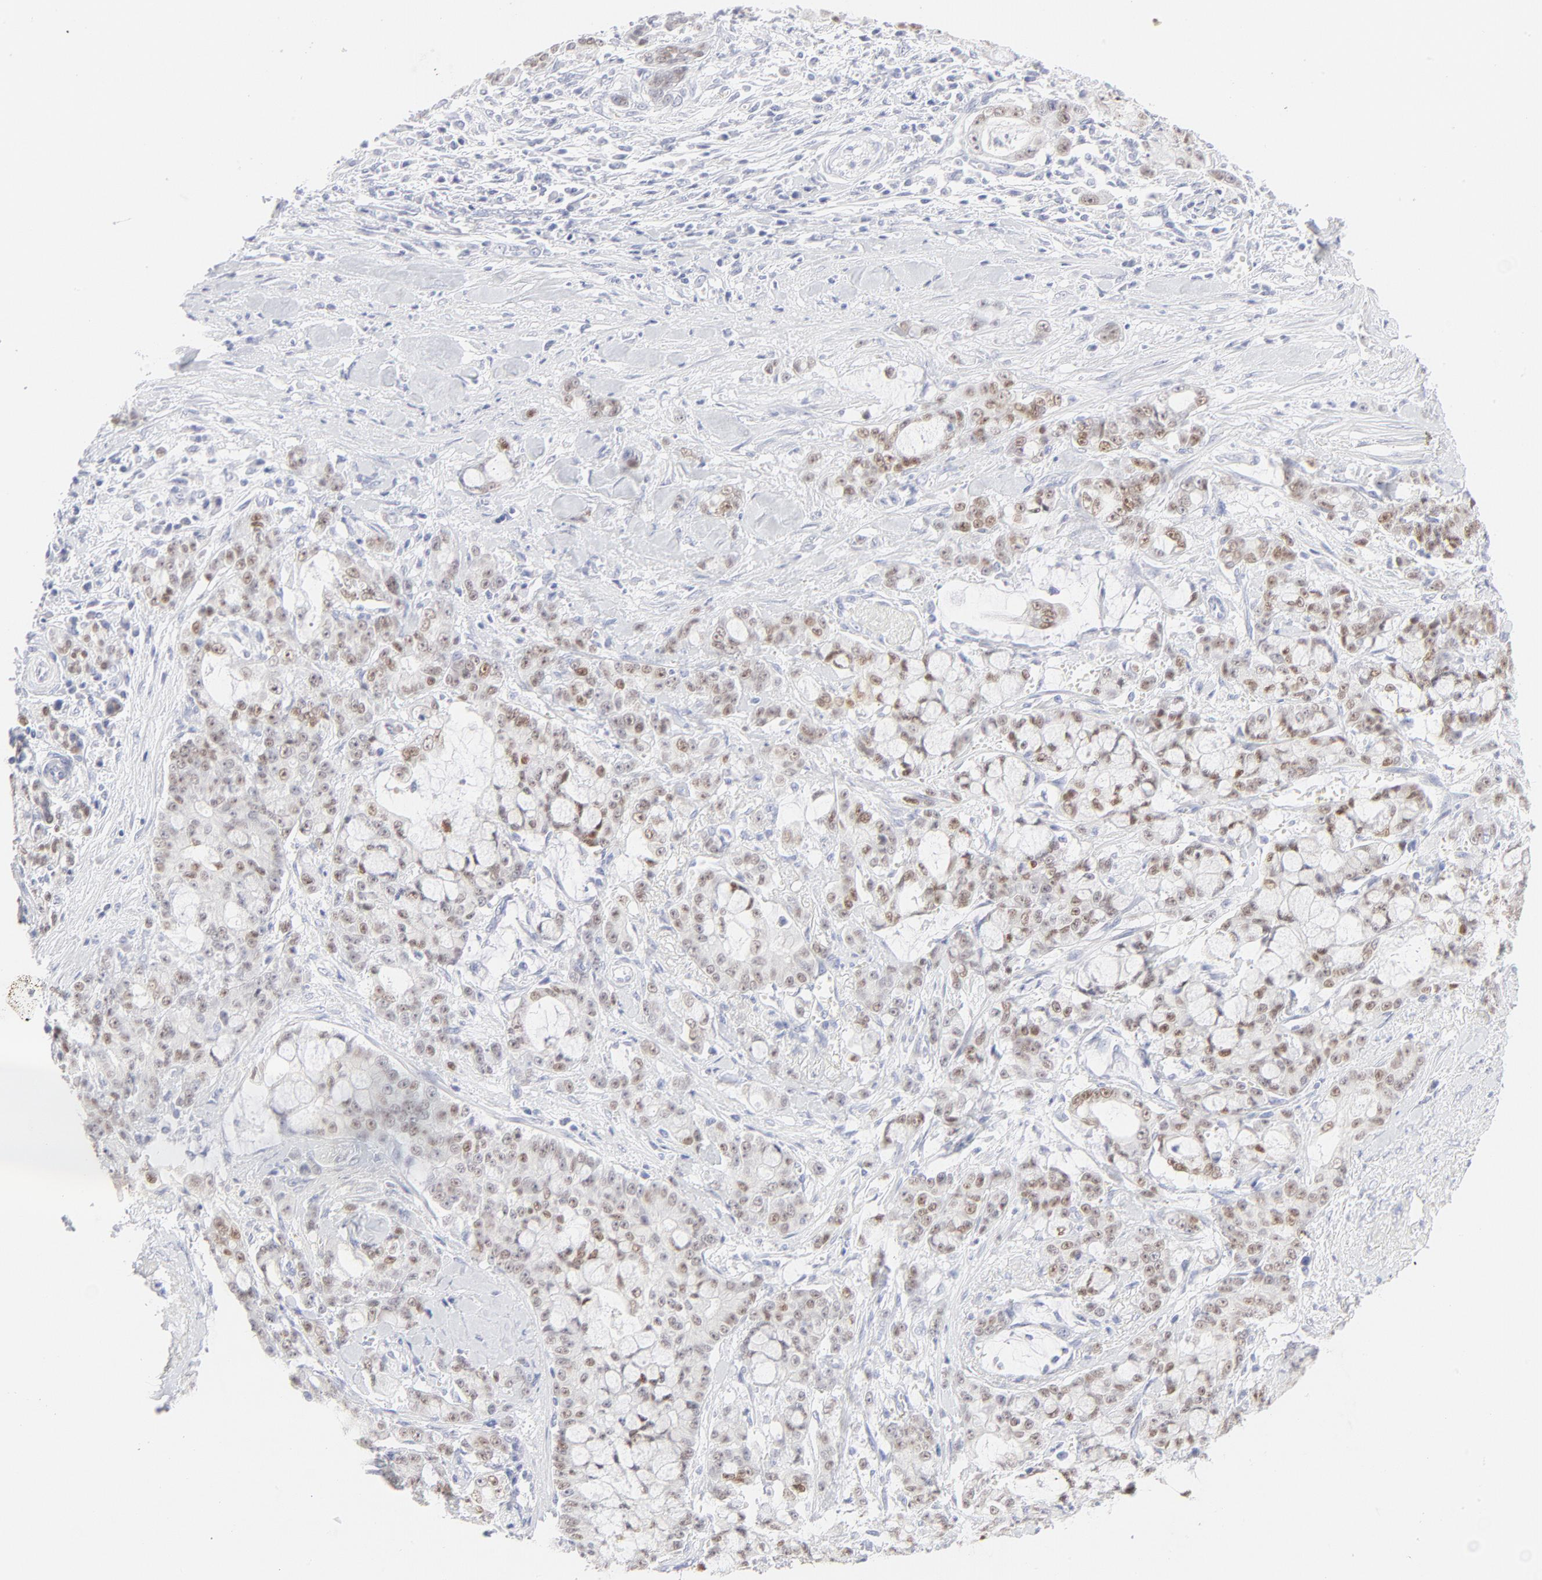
{"staining": {"intensity": "moderate", "quantity": ">75%", "location": "nuclear"}, "tissue": "pancreatic cancer", "cell_type": "Tumor cells", "image_type": "cancer", "snomed": [{"axis": "morphology", "description": "Adenocarcinoma, NOS"}, {"axis": "topography", "description": "Pancreas"}], "caption": "Immunohistochemical staining of human pancreatic cancer (adenocarcinoma) shows moderate nuclear protein positivity in about >75% of tumor cells.", "gene": "ELF3", "patient": {"sex": "female", "age": 73}}